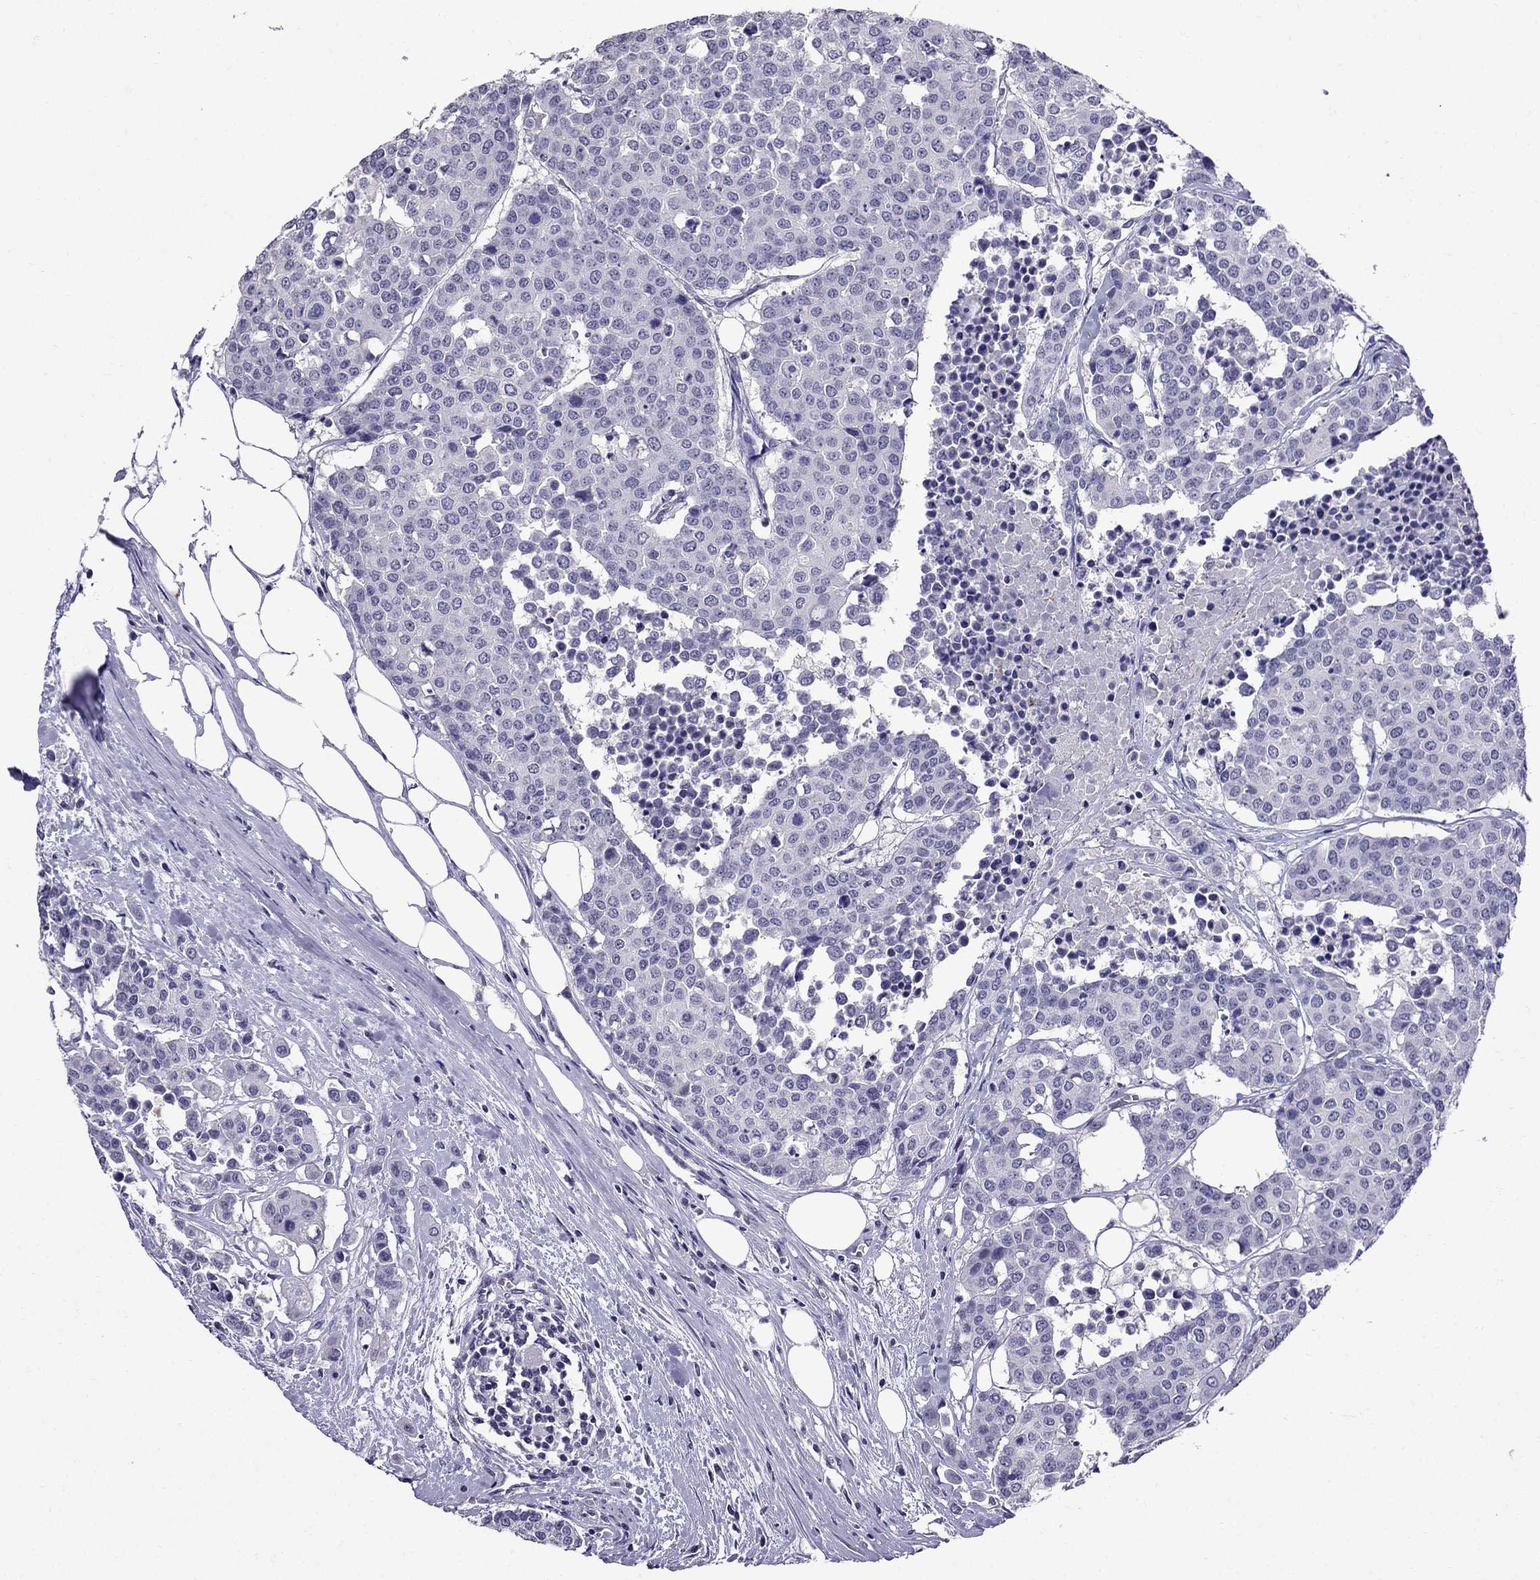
{"staining": {"intensity": "negative", "quantity": "none", "location": "none"}, "tissue": "carcinoid", "cell_type": "Tumor cells", "image_type": "cancer", "snomed": [{"axis": "morphology", "description": "Carcinoid, malignant, NOS"}, {"axis": "topography", "description": "Colon"}], "caption": "A high-resolution micrograph shows immunohistochemistry (IHC) staining of carcinoid, which demonstrates no significant expression in tumor cells.", "gene": "OLFM4", "patient": {"sex": "male", "age": 81}}